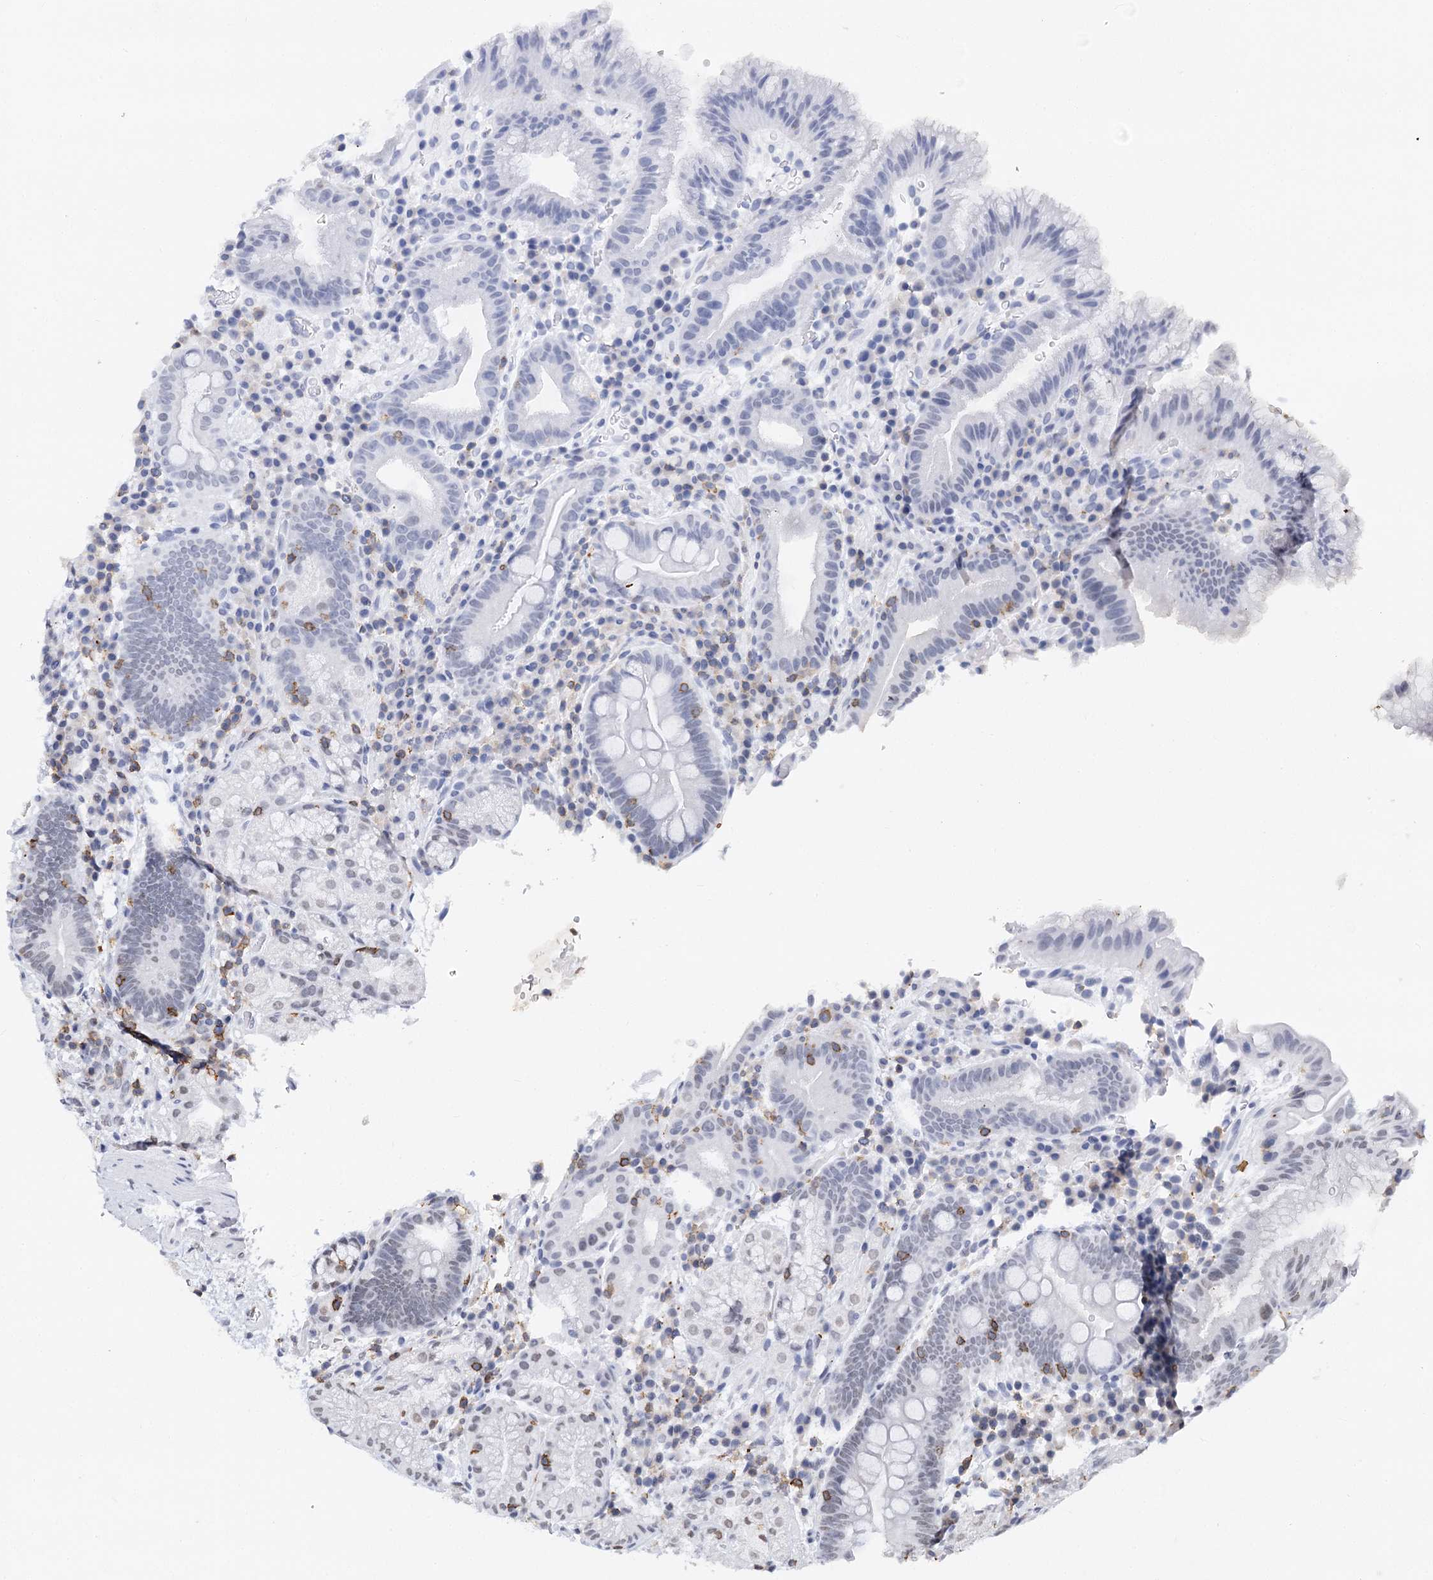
{"staining": {"intensity": "moderate", "quantity": "<25%", "location": "nuclear"}, "tissue": "stomach", "cell_type": "Glandular cells", "image_type": "normal", "snomed": [{"axis": "morphology", "description": "Normal tissue, NOS"}, {"axis": "morphology", "description": "Inflammation, NOS"}, {"axis": "topography", "description": "Stomach"}], "caption": "Immunohistochemical staining of benign stomach shows low levels of moderate nuclear staining in approximately <25% of glandular cells.", "gene": "BARD1", "patient": {"sex": "male", "age": 79}}